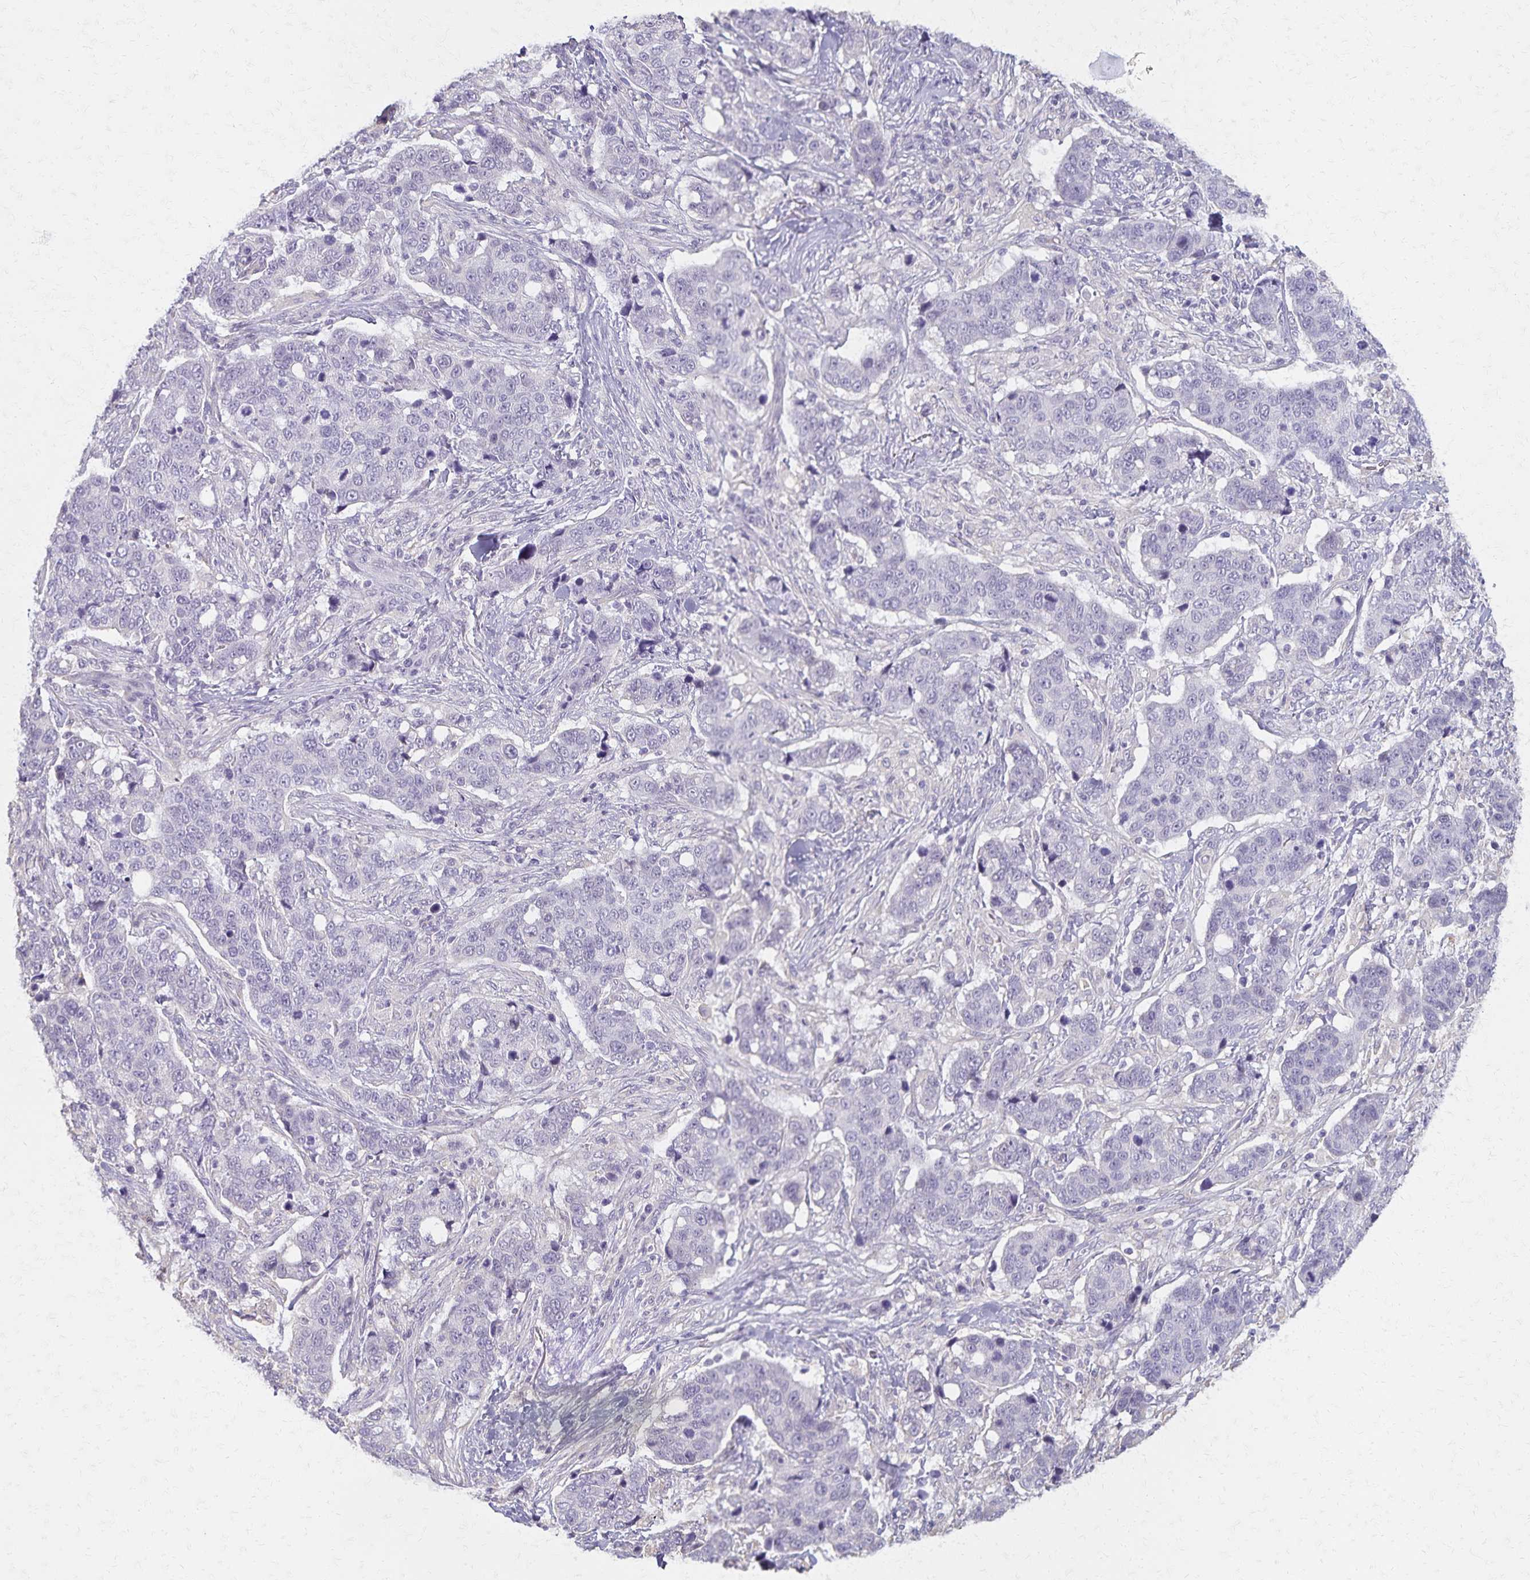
{"staining": {"intensity": "negative", "quantity": "none", "location": "none"}, "tissue": "lung cancer", "cell_type": "Tumor cells", "image_type": "cancer", "snomed": [{"axis": "morphology", "description": "Squamous cell carcinoma, NOS"}, {"axis": "topography", "description": "Lymph node"}, {"axis": "topography", "description": "Lung"}], "caption": "Image shows no protein expression in tumor cells of lung cancer (squamous cell carcinoma) tissue.", "gene": "KISS1", "patient": {"sex": "male", "age": 61}}